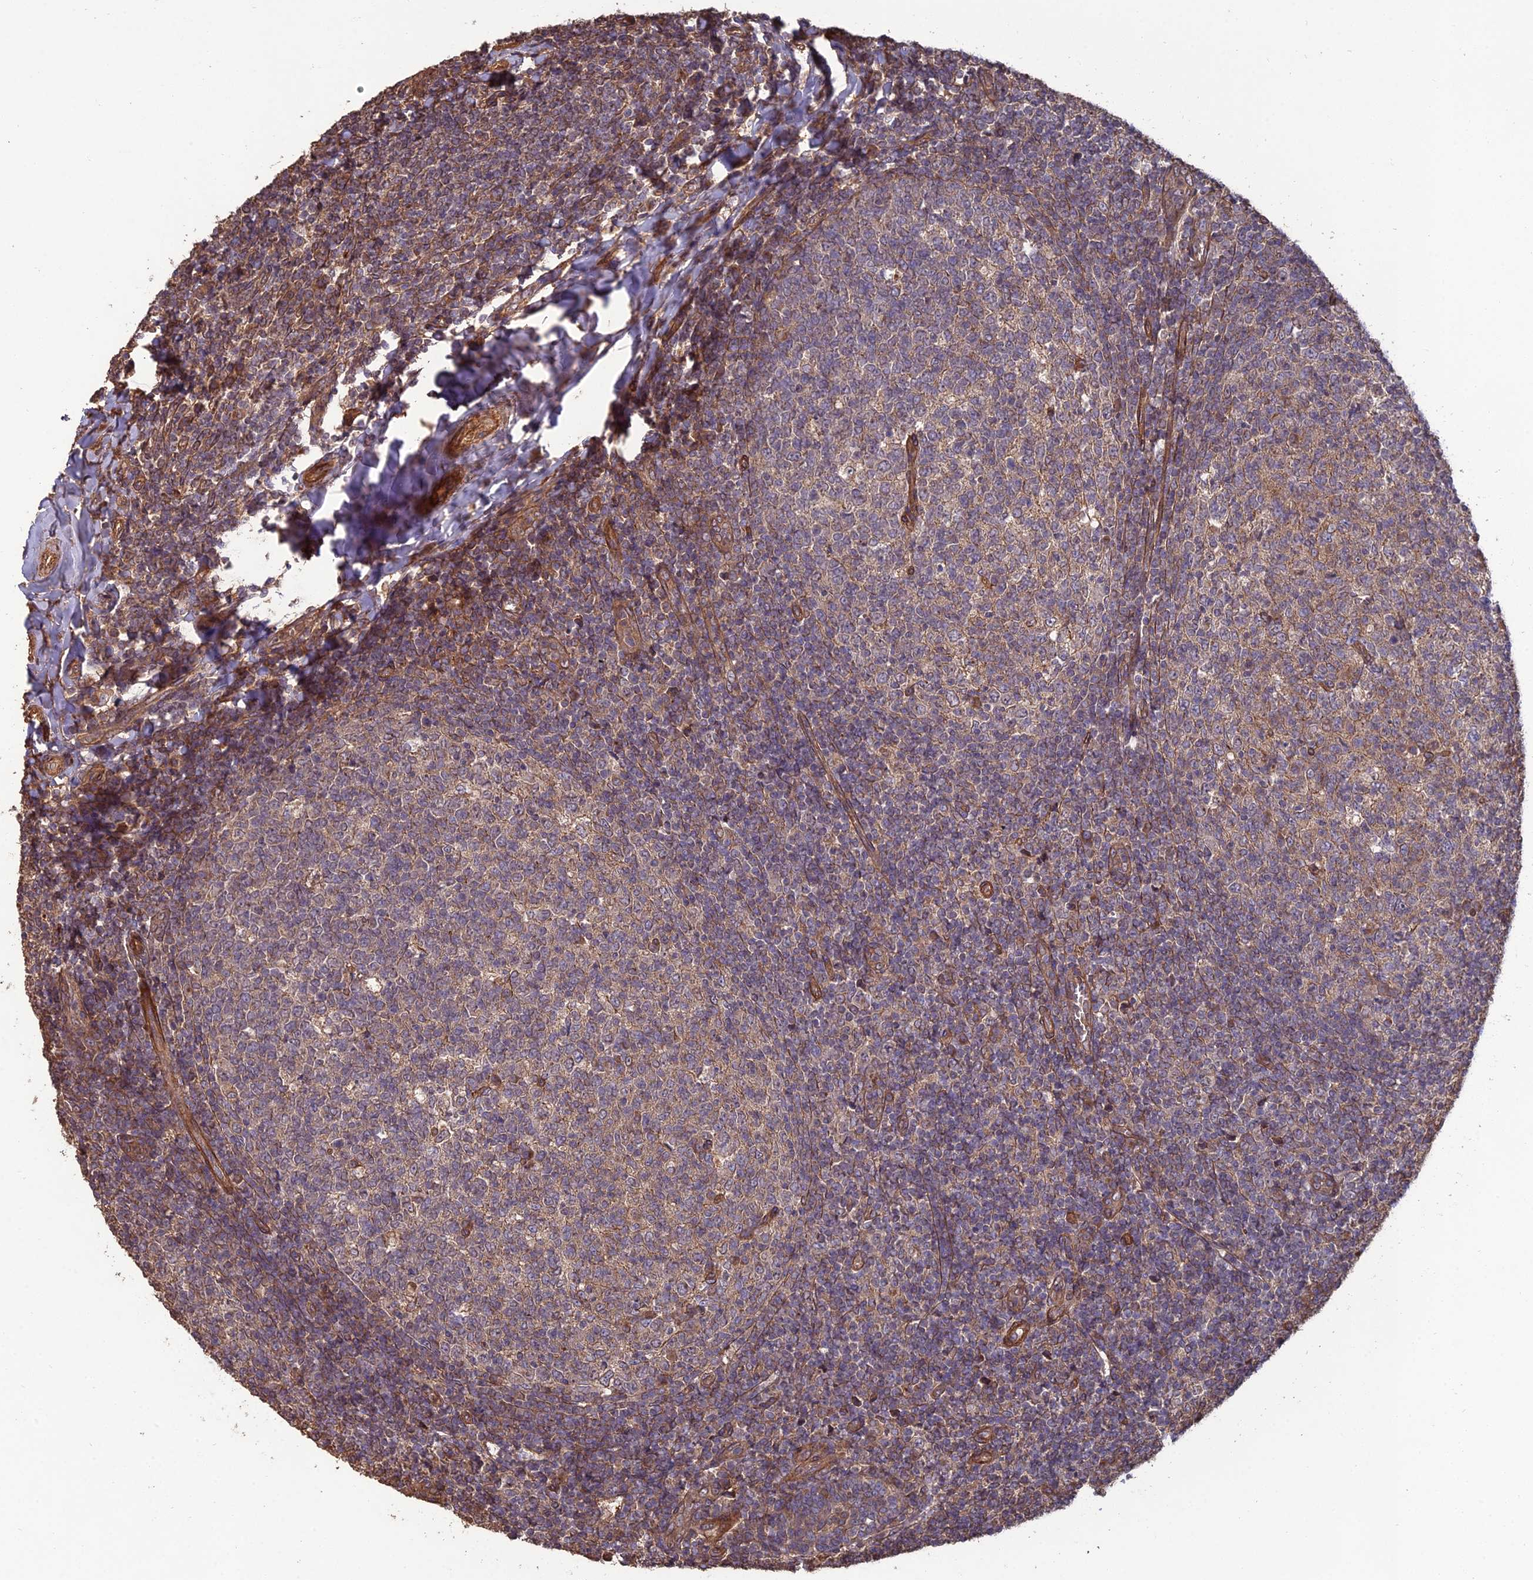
{"staining": {"intensity": "moderate", "quantity": "<25%", "location": "cytoplasmic/membranous"}, "tissue": "tonsil", "cell_type": "Germinal center cells", "image_type": "normal", "snomed": [{"axis": "morphology", "description": "Normal tissue, NOS"}, {"axis": "topography", "description": "Tonsil"}], "caption": "Approximately <25% of germinal center cells in unremarkable human tonsil show moderate cytoplasmic/membranous protein staining as visualized by brown immunohistochemical staining.", "gene": "ATP6V0A2", "patient": {"sex": "female", "age": 19}}